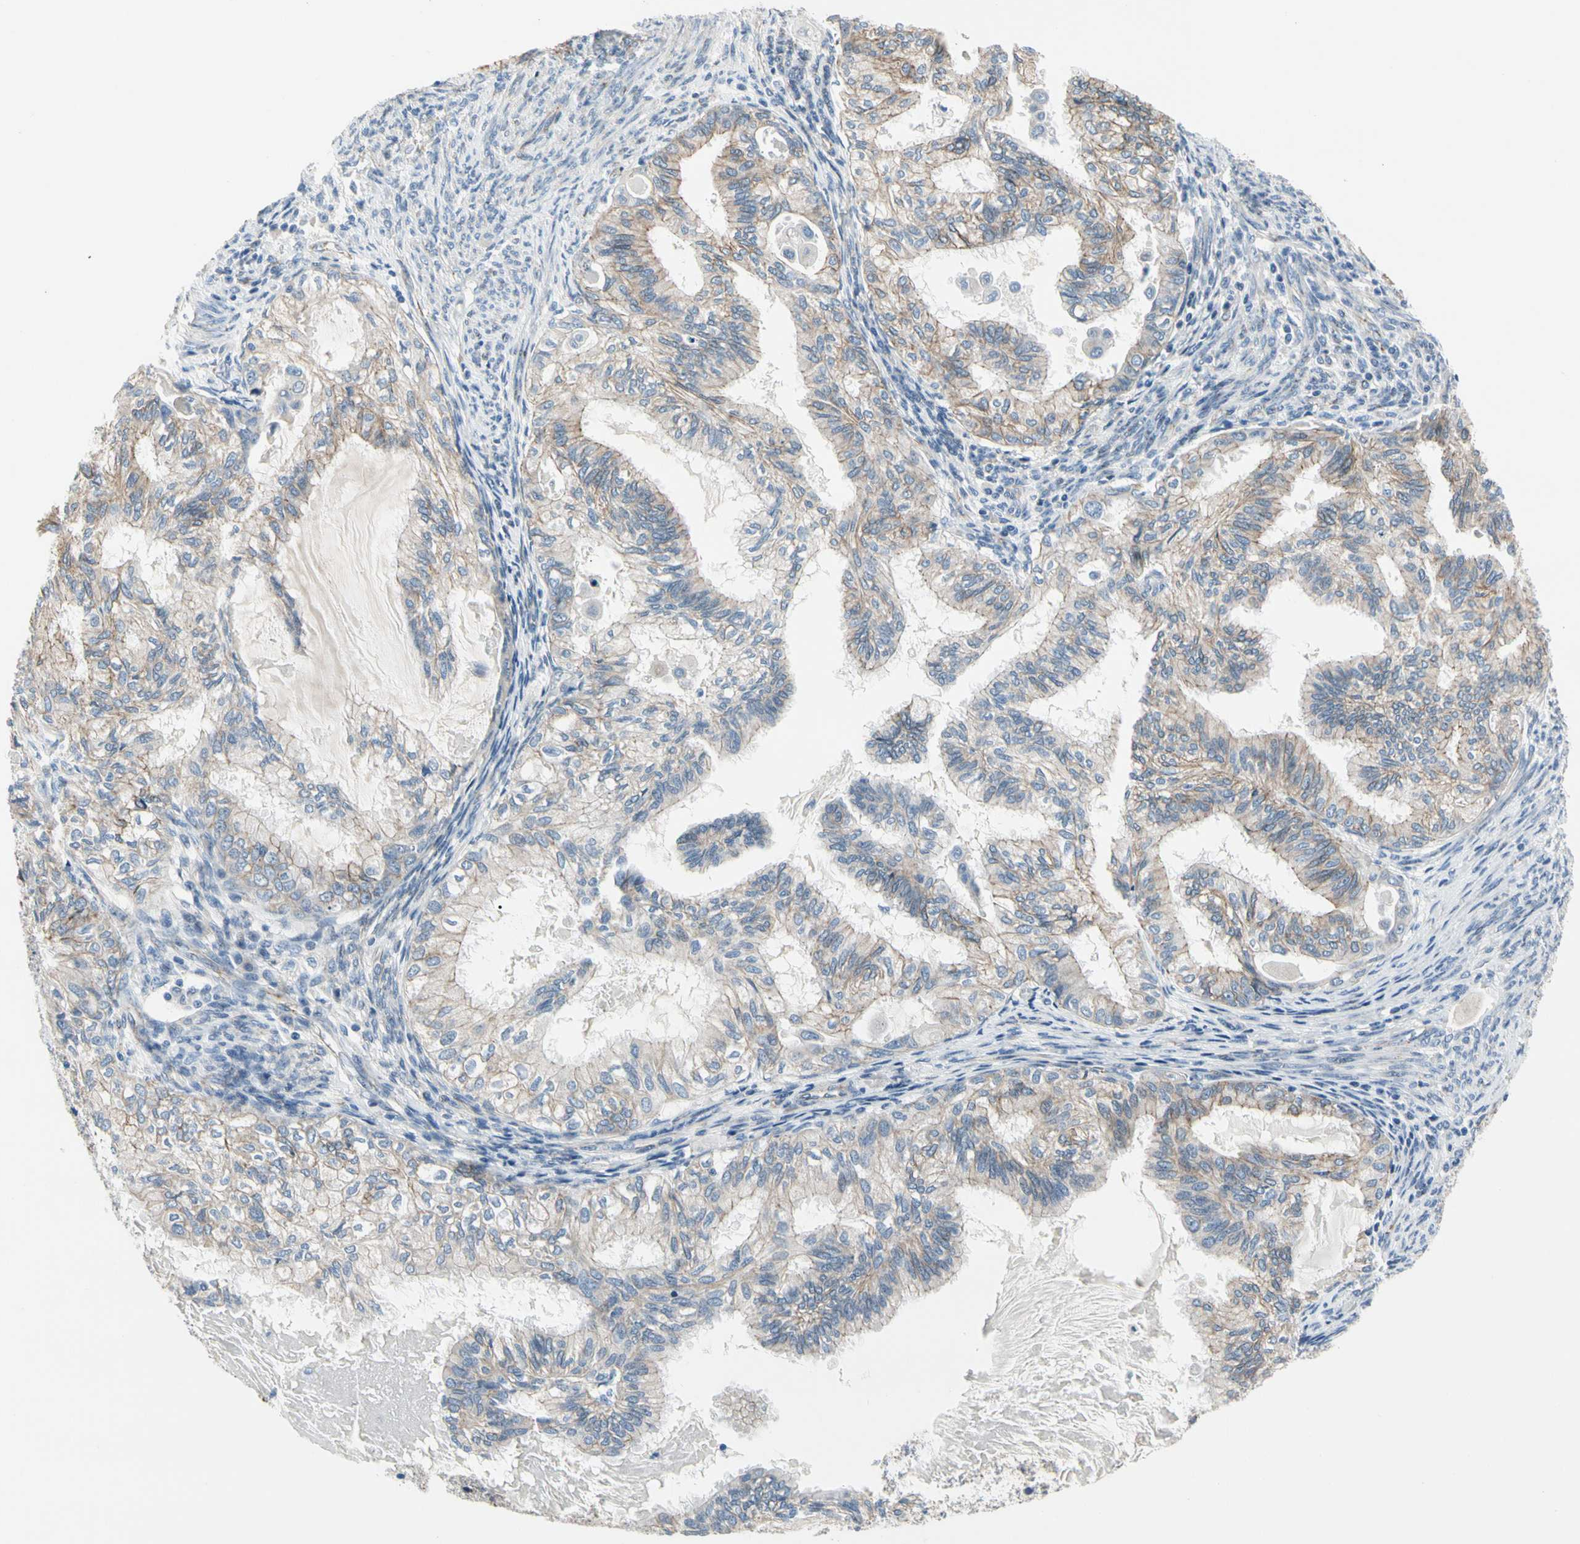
{"staining": {"intensity": "weak", "quantity": "25%-75%", "location": "cytoplasmic/membranous"}, "tissue": "cervical cancer", "cell_type": "Tumor cells", "image_type": "cancer", "snomed": [{"axis": "morphology", "description": "Normal tissue, NOS"}, {"axis": "morphology", "description": "Adenocarcinoma, NOS"}, {"axis": "topography", "description": "Cervix"}, {"axis": "topography", "description": "Endometrium"}], "caption": "Protein analysis of adenocarcinoma (cervical) tissue exhibits weak cytoplasmic/membranous positivity in about 25%-75% of tumor cells.", "gene": "LGR6", "patient": {"sex": "female", "age": 86}}